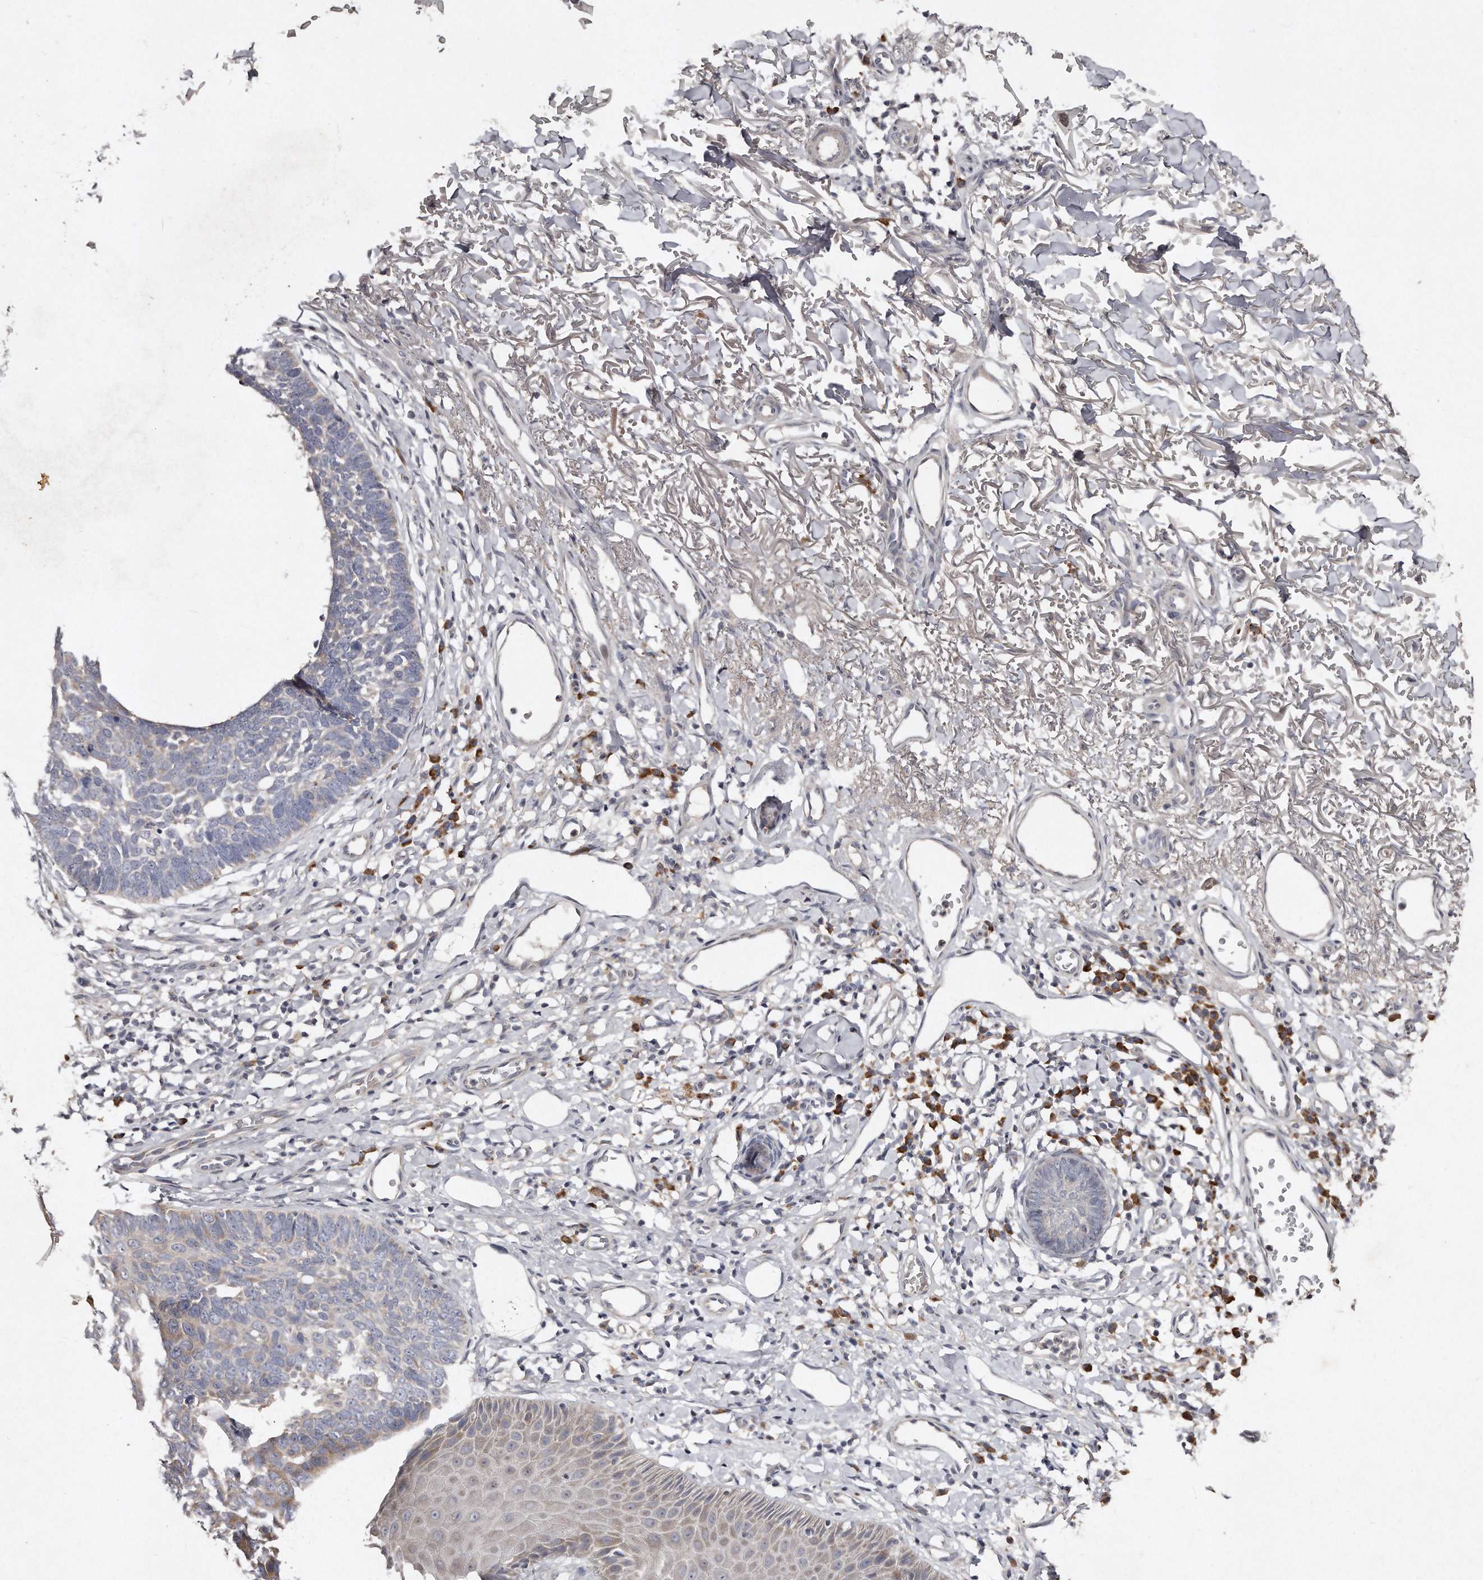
{"staining": {"intensity": "weak", "quantity": "<25%", "location": "cytoplasmic/membranous"}, "tissue": "skin cancer", "cell_type": "Tumor cells", "image_type": "cancer", "snomed": [{"axis": "morphology", "description": "Normal tissue, NOS"}, {"axis": "morphology", "description": "Basal cell carcinoma"}, {"axis": "topography", "description": "Skin"}], "caption": "Immunohistochemistry (IHC) of human skin cancer (basal cell carcinoma) displays no staining in tumor cells.", "gene": "TECR", "patient": {"sex": "male", "age": 77}}